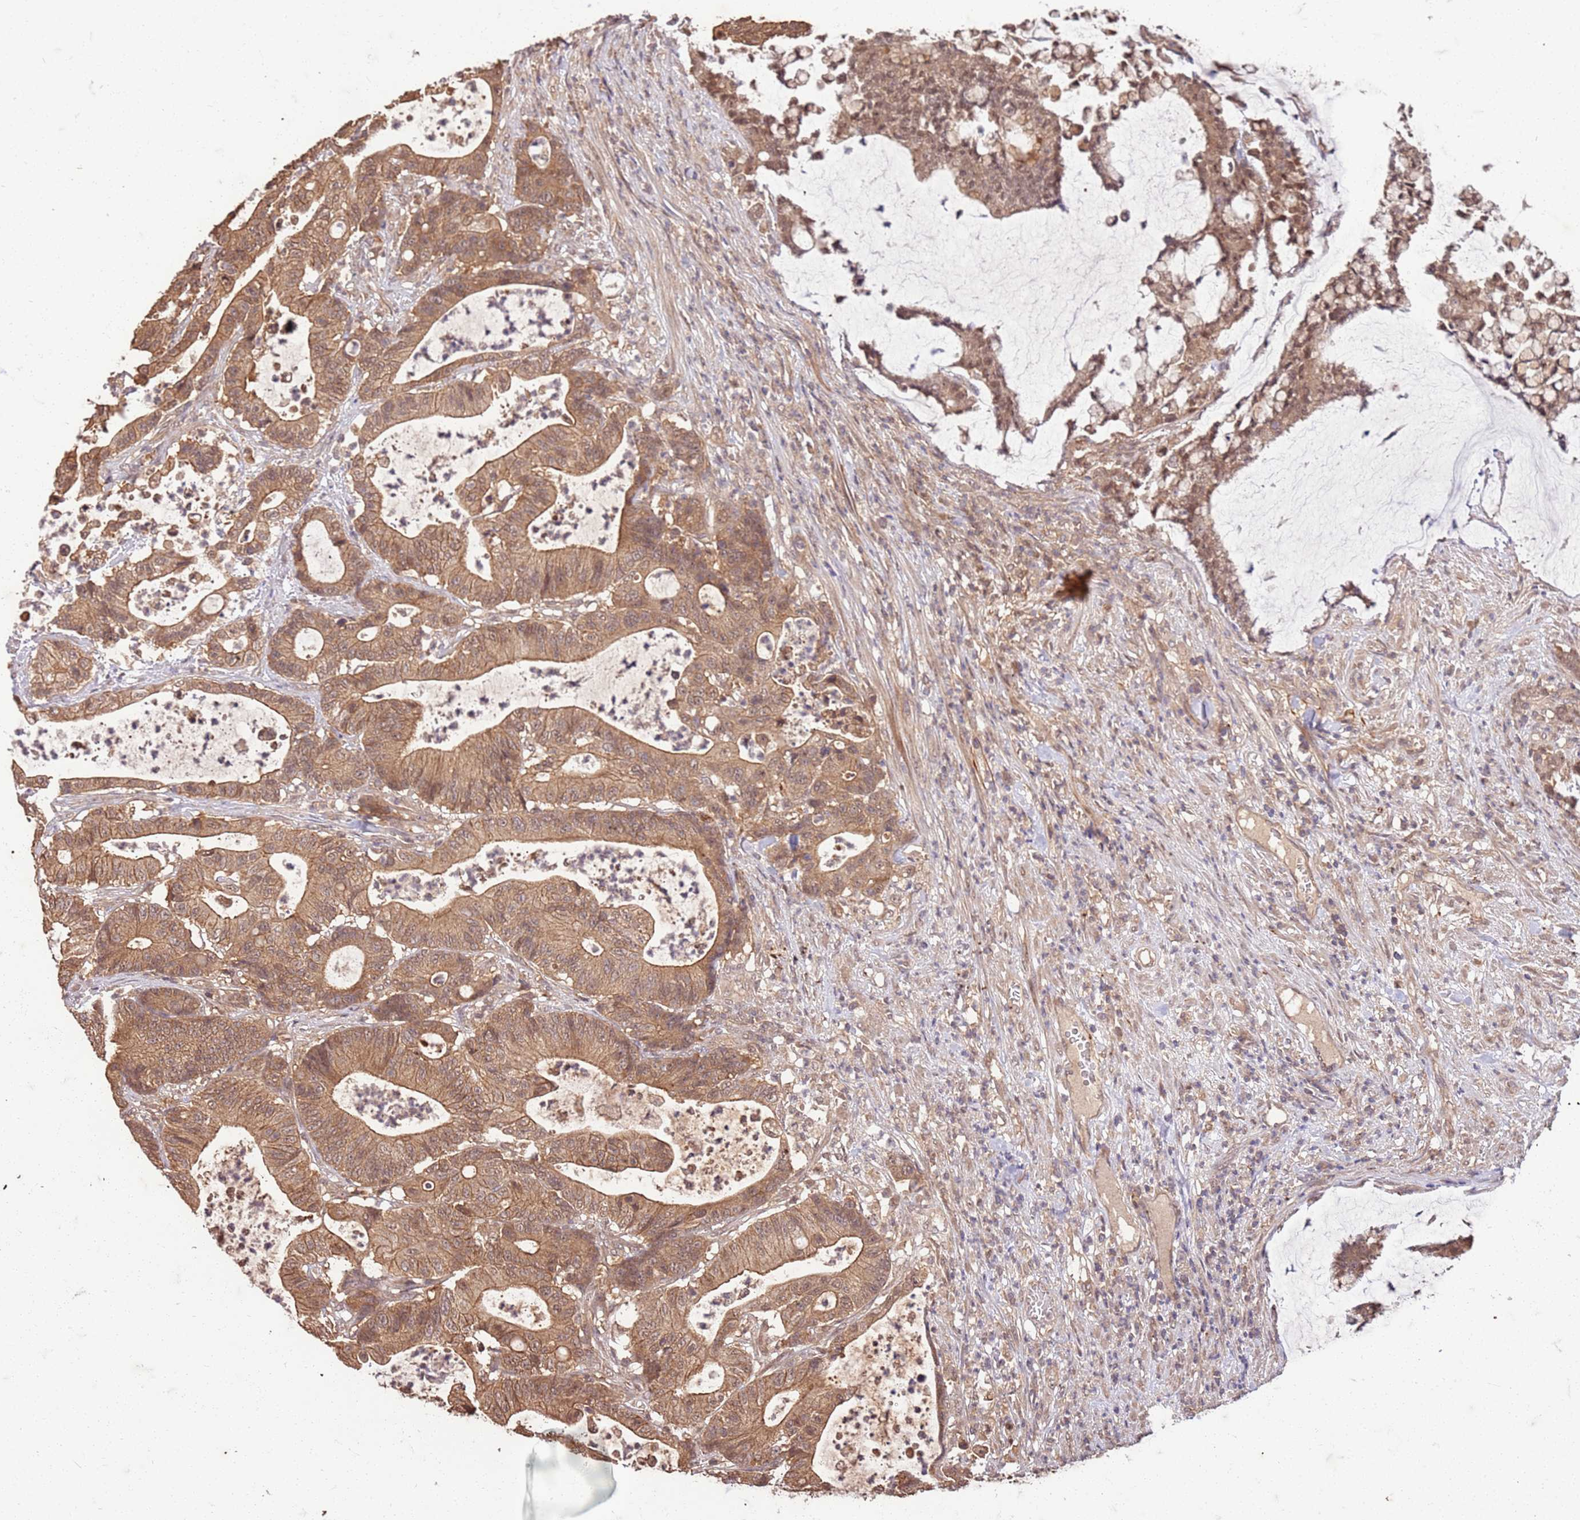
{"staining": {"intensity": "moderate", "quantity": ">75%", "location": "cytoplasmic/membranous,nuclear"}, "tissue": "colorectal cancer", "cell_type": "Tumor cells", "image_type": "cancer", "snomed": [{"axis": "morphology", "description": "Adenocarcinoma, NOS"}, {"axis": "topography", "description": "Colon"}], "caption": "Brown immunohistochemical staining in human adenocarcinoma (colorectal) exhibits moderate cytoplasmic/membranous and nuclear expression in approximately >75% of tumor cells. (Brightfield microscopy of DAB IHC at high magnification).", "gene": "UBE3A", "patient": {"sex": "female", "age": 84}}